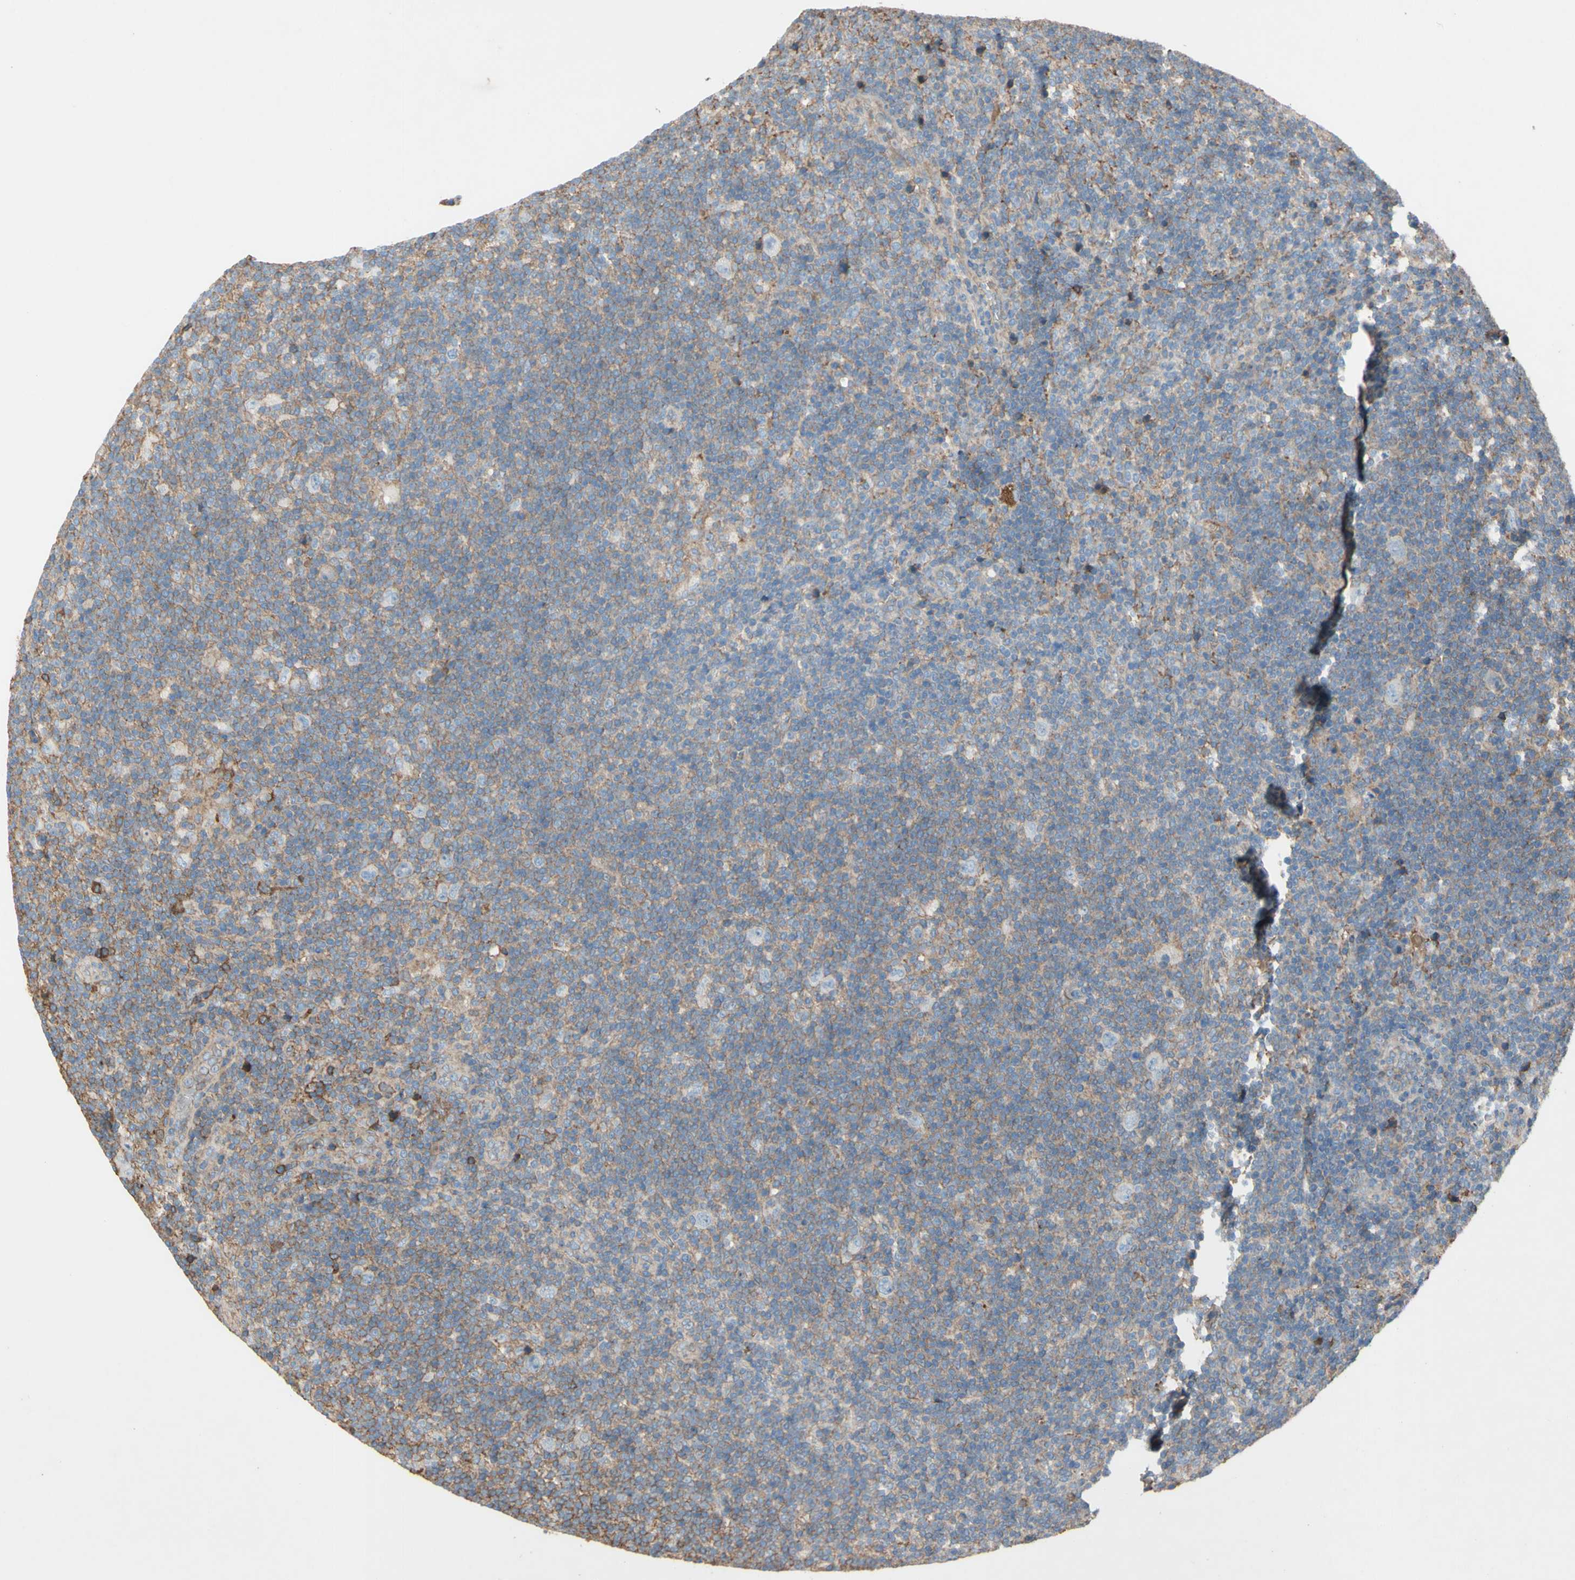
{"staining": {"intensity": "weak", "quantity": "<25%", "location": "cytoplasmic/membranous"}, "tissue": "lymphoma", "cell_type": "Tumor cells", "image_type": "cancer", "snomed": [{"axis": "morphology", "description": "Hodgkin's disease, NOS"}, {"axis": "topography", "description": "Lymph node"}], "caption": "Hodgkin's disease was stained to show a protein in brown. There is no significant staining in tumor cells.", "gene": "TIMP2", "patient": {"sex": "female", "age": 57}}